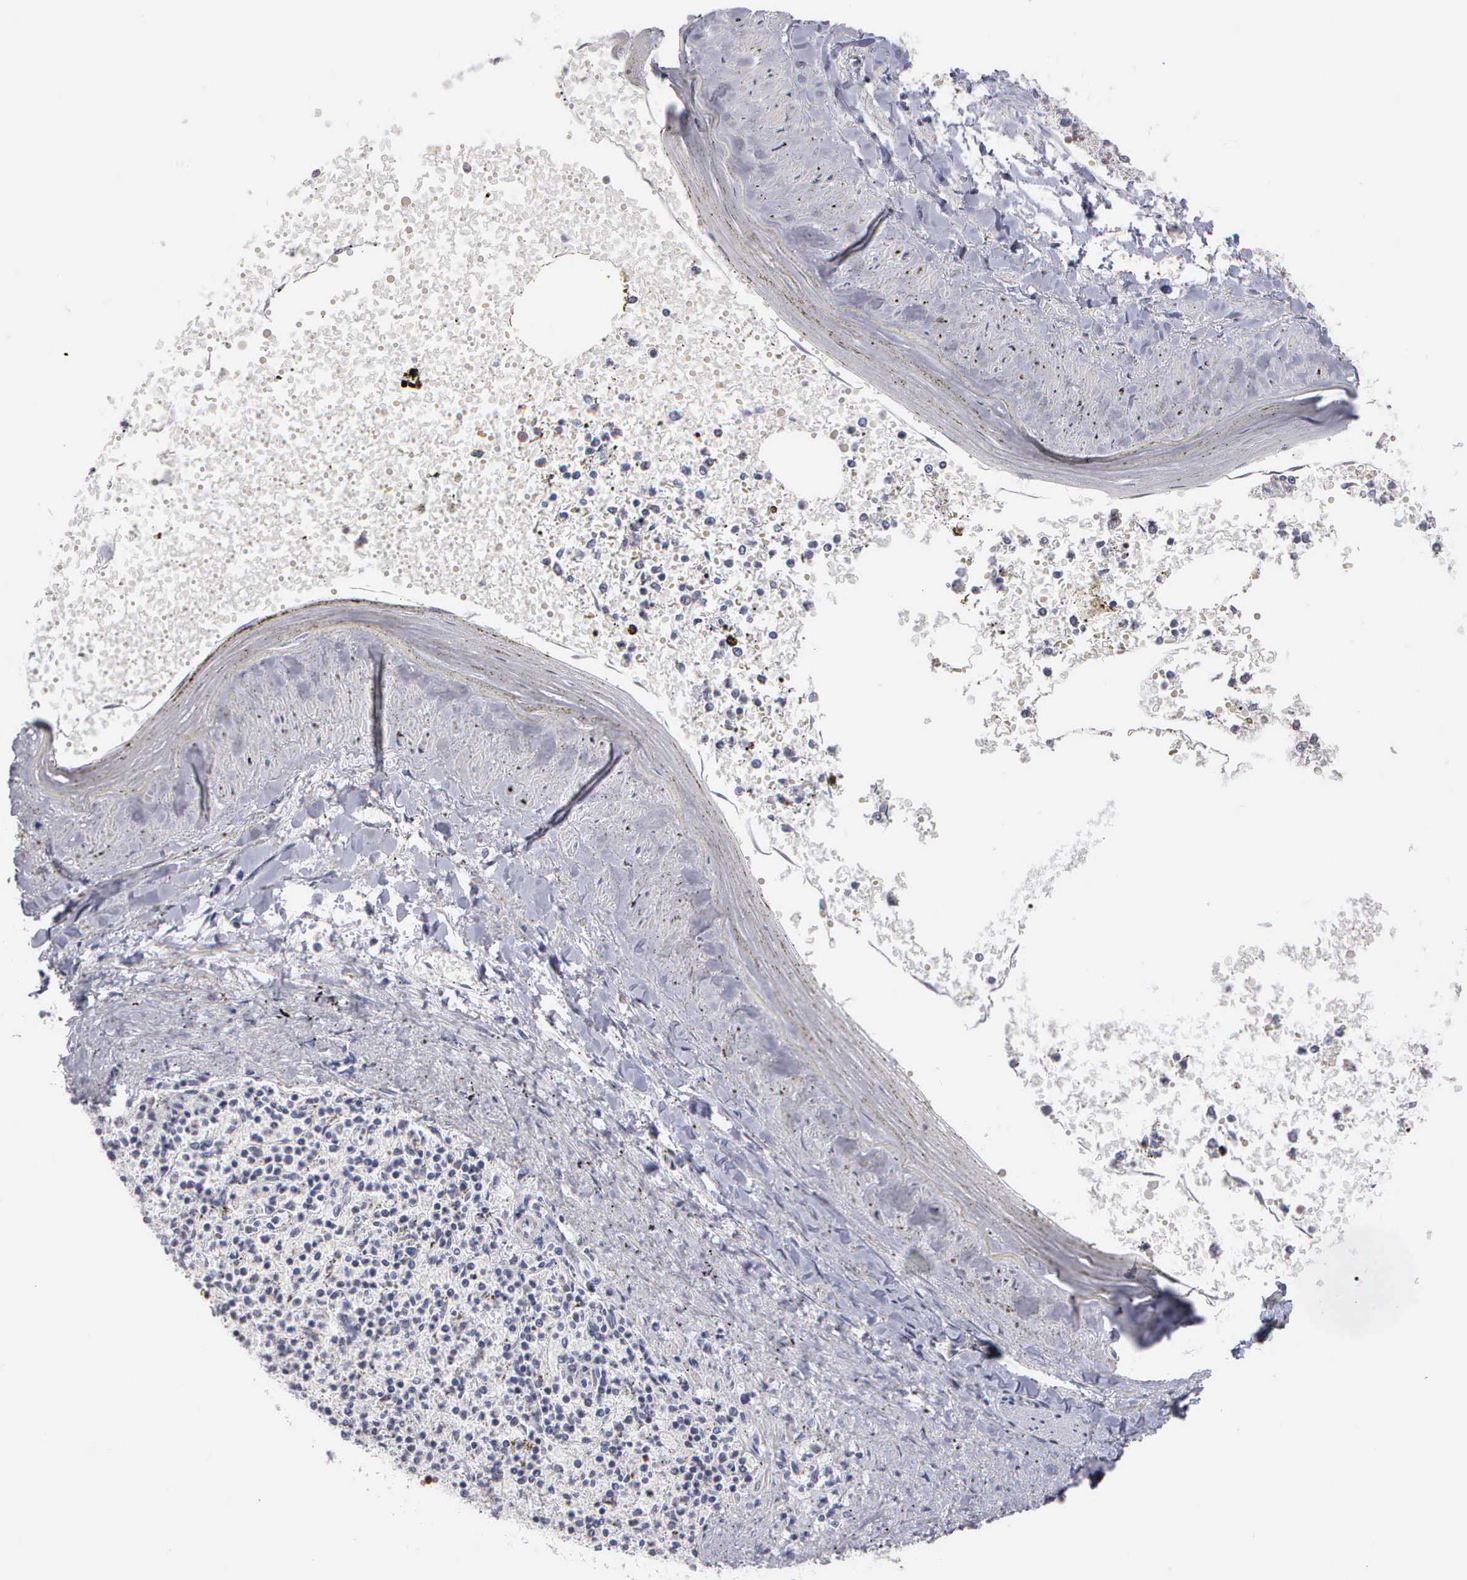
{"staining": {"intensity": "moderate", "quantity": ">75%", "location": "nuclear"}, "tissue": "spleen", "cell_type": "Cells in red pulp", "image_type": "normal", "snomed": [{"axis": "morphology", "description": "Normal tissue, NOS"}, {"axis": "topography", "description": "Spleen"}], "caption": "An image of spleen stained for a protein exhibits moderate nuclear brown staining in cells in red pulp.", "gene": "CSTF2", "patient": {"sex": "male", "age": 72}}